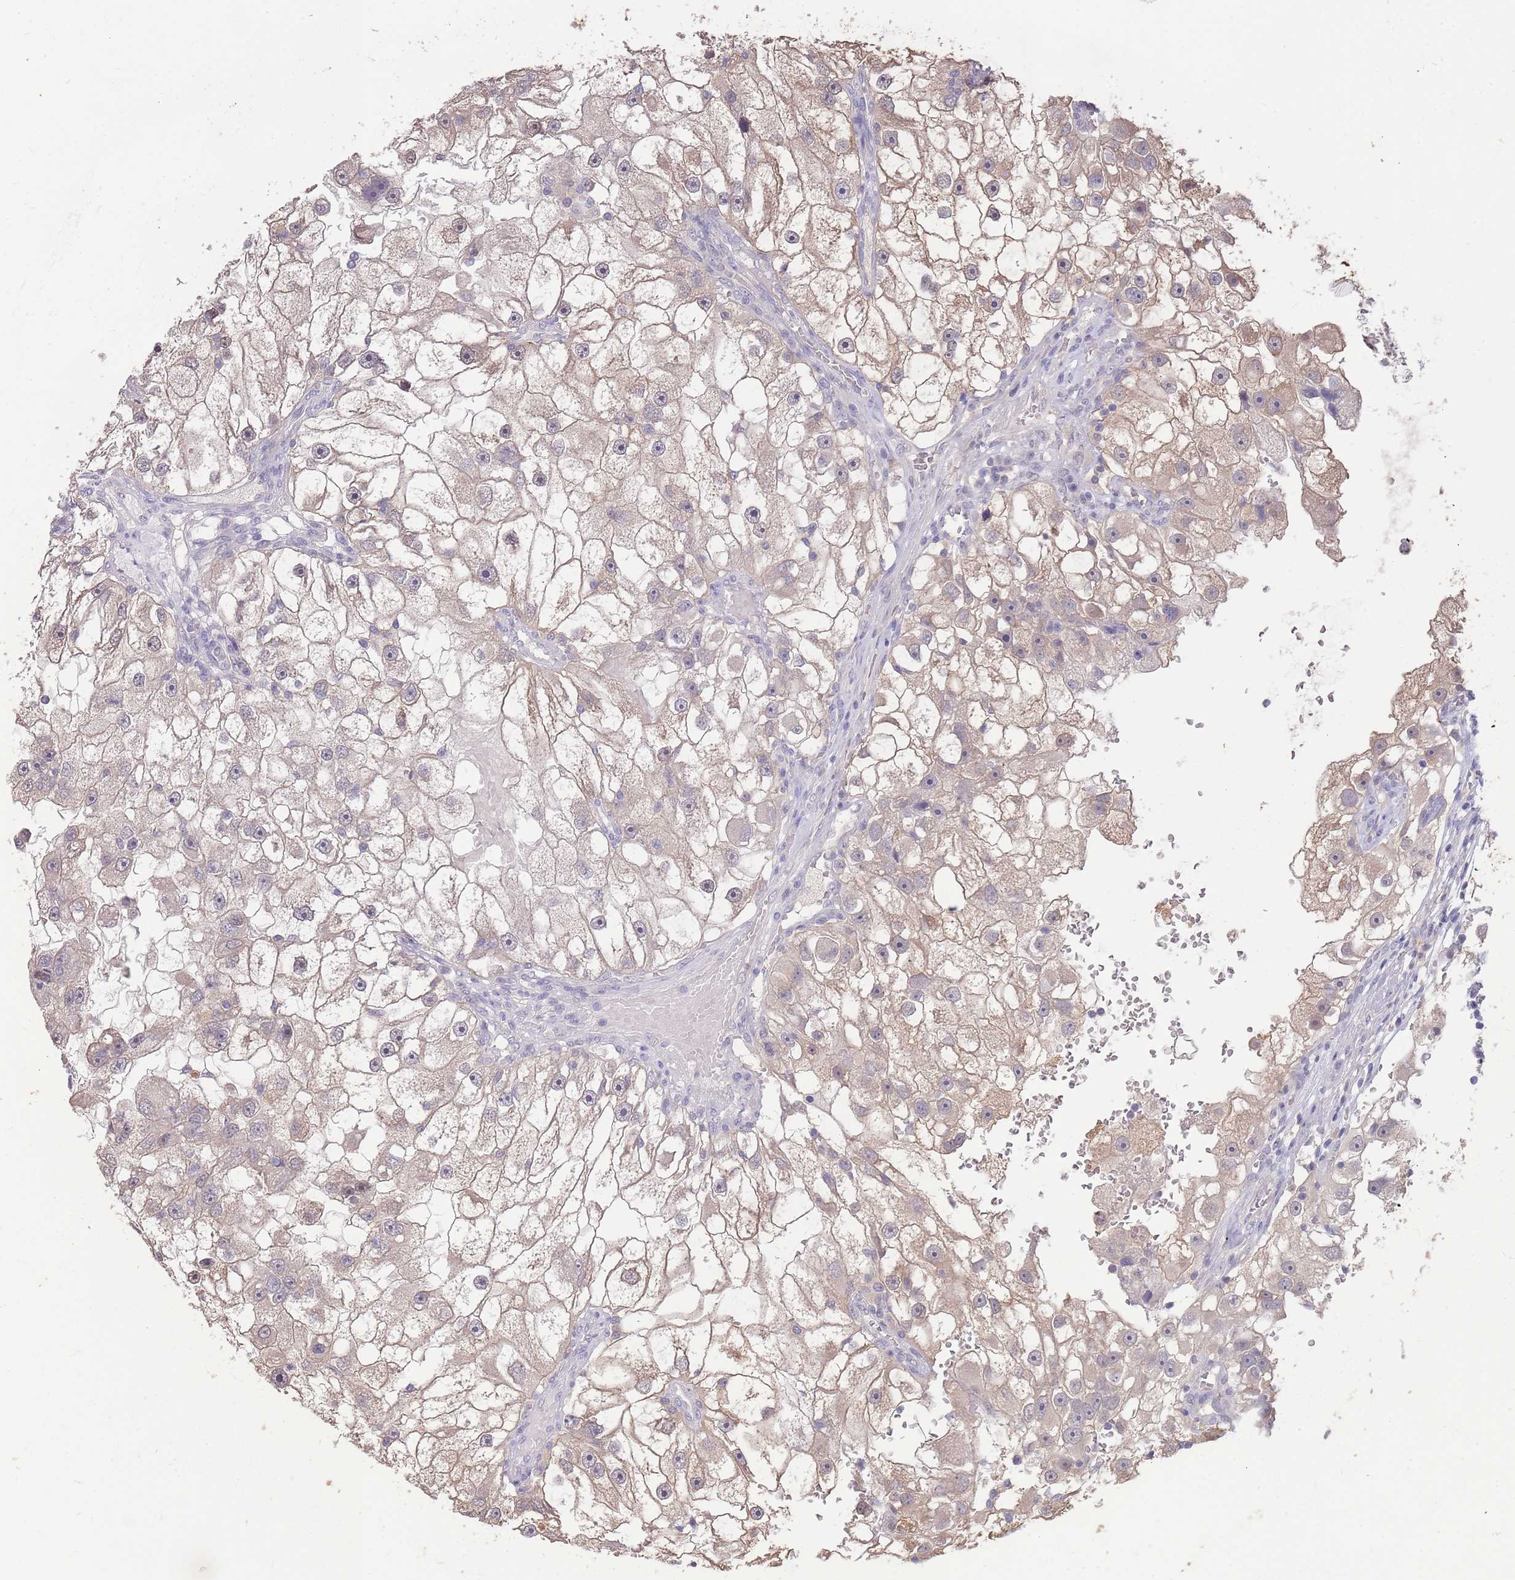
{"staining": {"intensity": "weak", "quantity": ">75%", "location": "cytoplasmic/membranous"}, "tissue": "renal cancer", "cell_type": "Tumor cells", "image_type": "cancer", "snomed": [{"axis": "morphology", "description": "Adenocarcinoma, NOS"}, {"axis": "topography", "description": "Kidney"}], "caption": "The immunohistochemical stain highlights weak cytoplasmic/membranous expression in tumor cells of renal cancer tissue.", "gene": "AP5S1", "patient": {"sex": "male", "age": 63}}